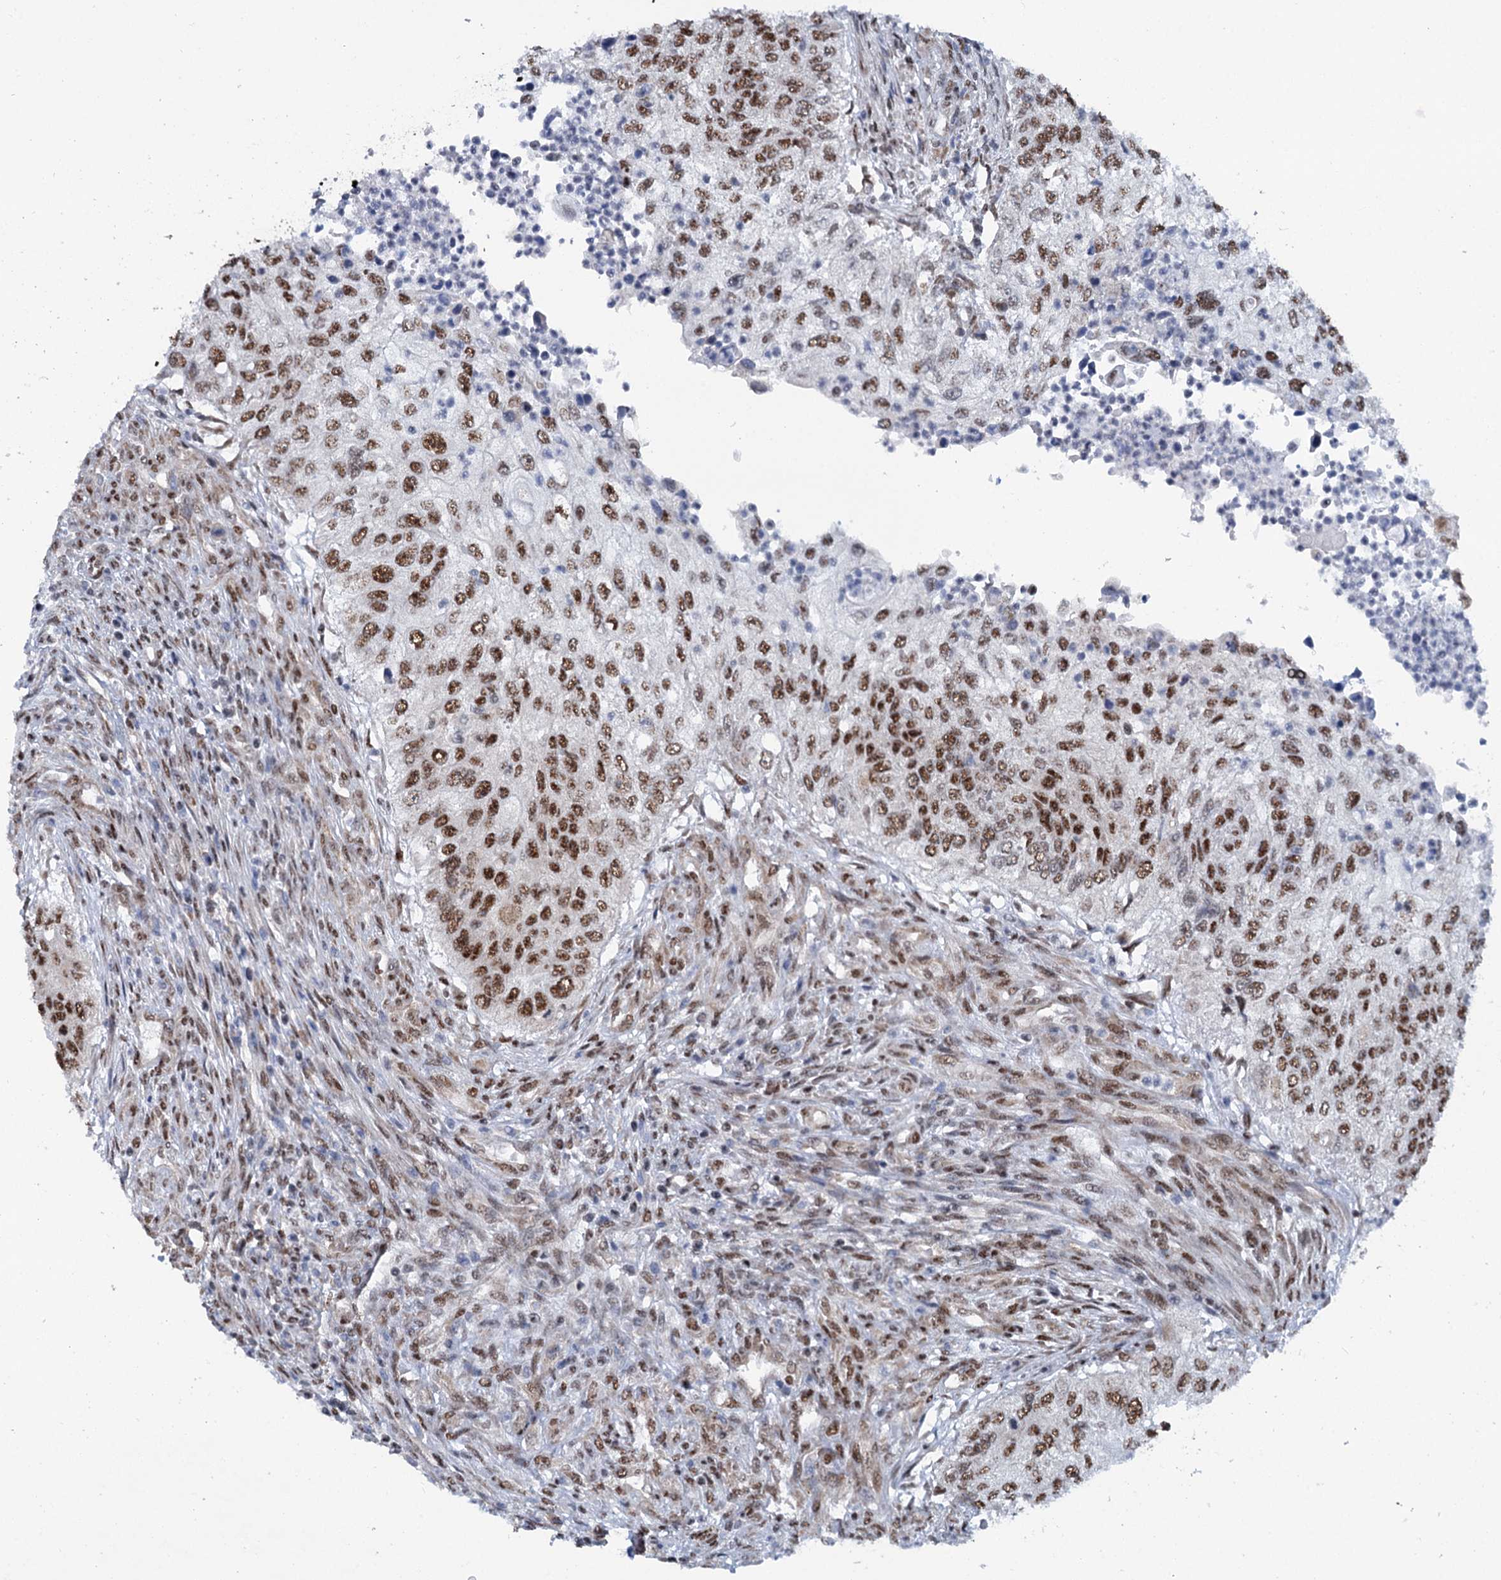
{"staining": {"intensity": "strong", "quantity": ">75%", "location": "nuclear"}, "tissue": "urothelial cancer", "cell_type": "Tumor cells", "image_type": "cancer", "snomed": [{"axis": "morphology", "description": "Urothelial carcinoma, High grade"}, {"axis": "topography", "description": "Urinary bladder"}], "caption": "High-magnification brightfield microscopy of urothelial cancer stained with DAB (3,3'-diaminobenzidine) (brown) and counterstained with hematoxylin (blue). tumor cells exhibit strong nuclear expression is seen in approximately>75% of cells.", "gene": "SREK1", "patient": {"sex": "female", "age": 60}}